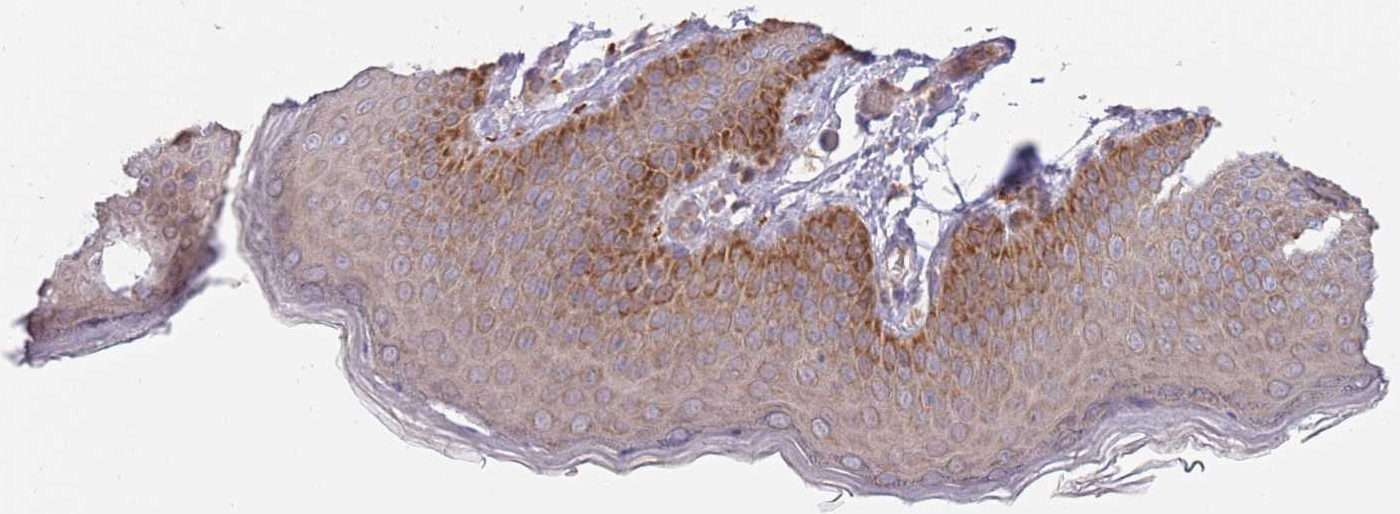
{"staining": {"intensity": "strong", "quantity": "25%-75%", "location": "cytoplasmic/membranous"}, "tissue": "skin", "cell_type": "Epidermal cells", "image_type": "normal", "snomed": [{"axis": "morphology", "description": "Normal tissue, NOS"}, {"axis": "topography", "description": "Anal"}], "caption": "Immunohistochemical staining of benign skin demonstrates high levels of strong cytoplasmic/membranous expression in about 25%-75% of epidermal cells. (DAB = brown stain, brightfield microscopy at high magnification).", "gene": "GUK1", "patient": {"sex": "female", "age": 40}}